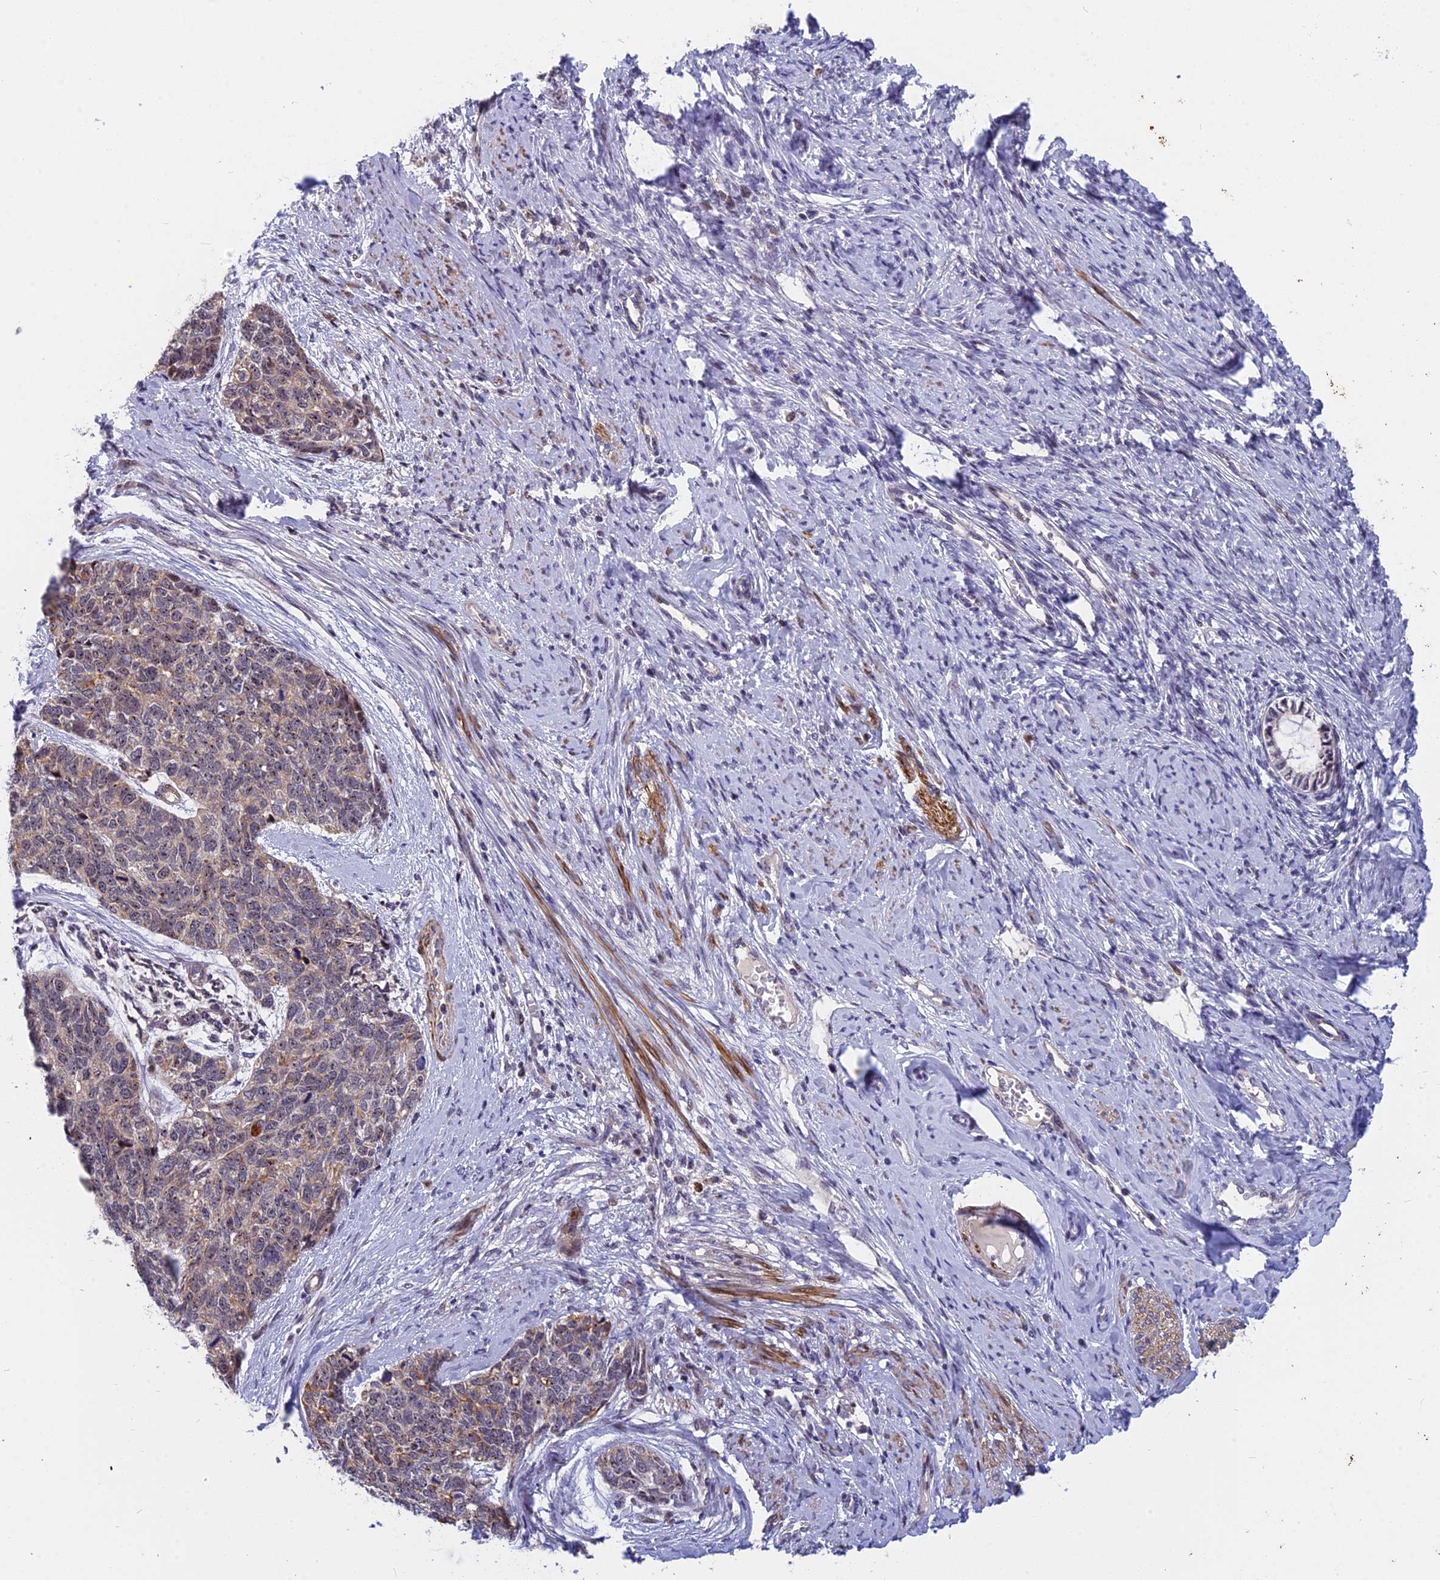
{"staining": {"intensity": "weak", "quantity": "25%-75%", "location": "cytoplasmic/membranous"}, "tissue": "cervical cancer", "cell_type": "Tumor cells", "image_type": "cancer", "snomed": [{"axis": "morphology", "description": "Squamous cell carcinoma, NOS"}, {"axis": "topography", "description": "Cervix"}], "caption": "Cervical squamous cell carcinoma stained with a brown dye demonstrates weak cytoplasmic/membranous positive staining in approximately 25%-75% of tumor cells.", "gene": "ANKRD34B", "patient": {"sex": "female", "age": 63}}